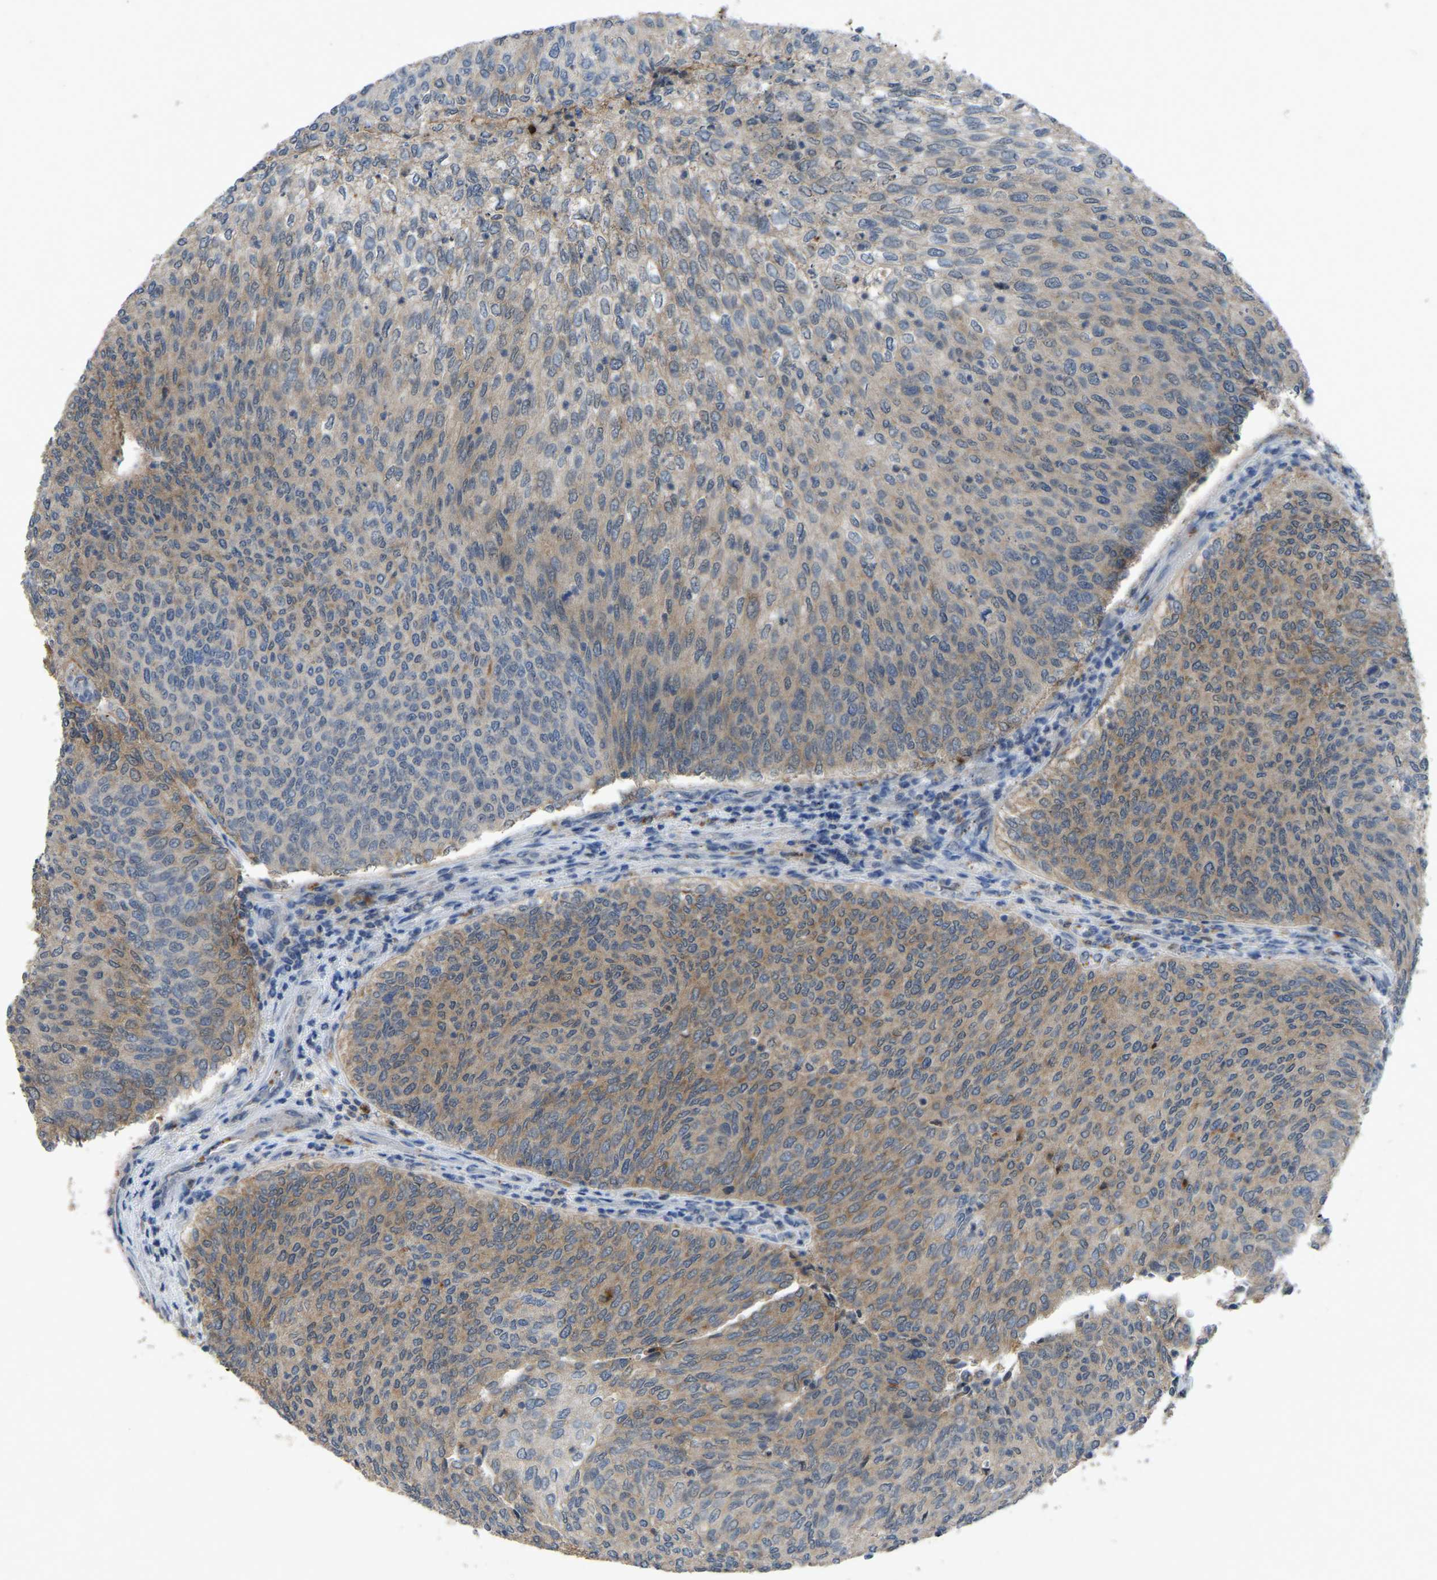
{"staining": {"intensity": "moderate", "quantity": "25%-75%", "location": "cytoplasmic/membranous"}, "tissue": "urothelial cancer", "cell_type": "Tumor cells", "image_type": "cancer", "snomed": [{"axis": "morphology", "description": "Urothelial carcinoma, Low grade"}, {"axis": "topography", "description": "Urinary bladder"}], "caption": "DAB (3,3'-diaminobenzidine) immunohistochemical staining of urothelial cancer displays moderate cytoplasmic/membranous protein expression in approximately 25%-75% of tumor cells. (DAB IHC, brown staining for protein, blue staining for nuclei).", "gene": "FHIT", "patient": {"sex": "female", "age": 79}}